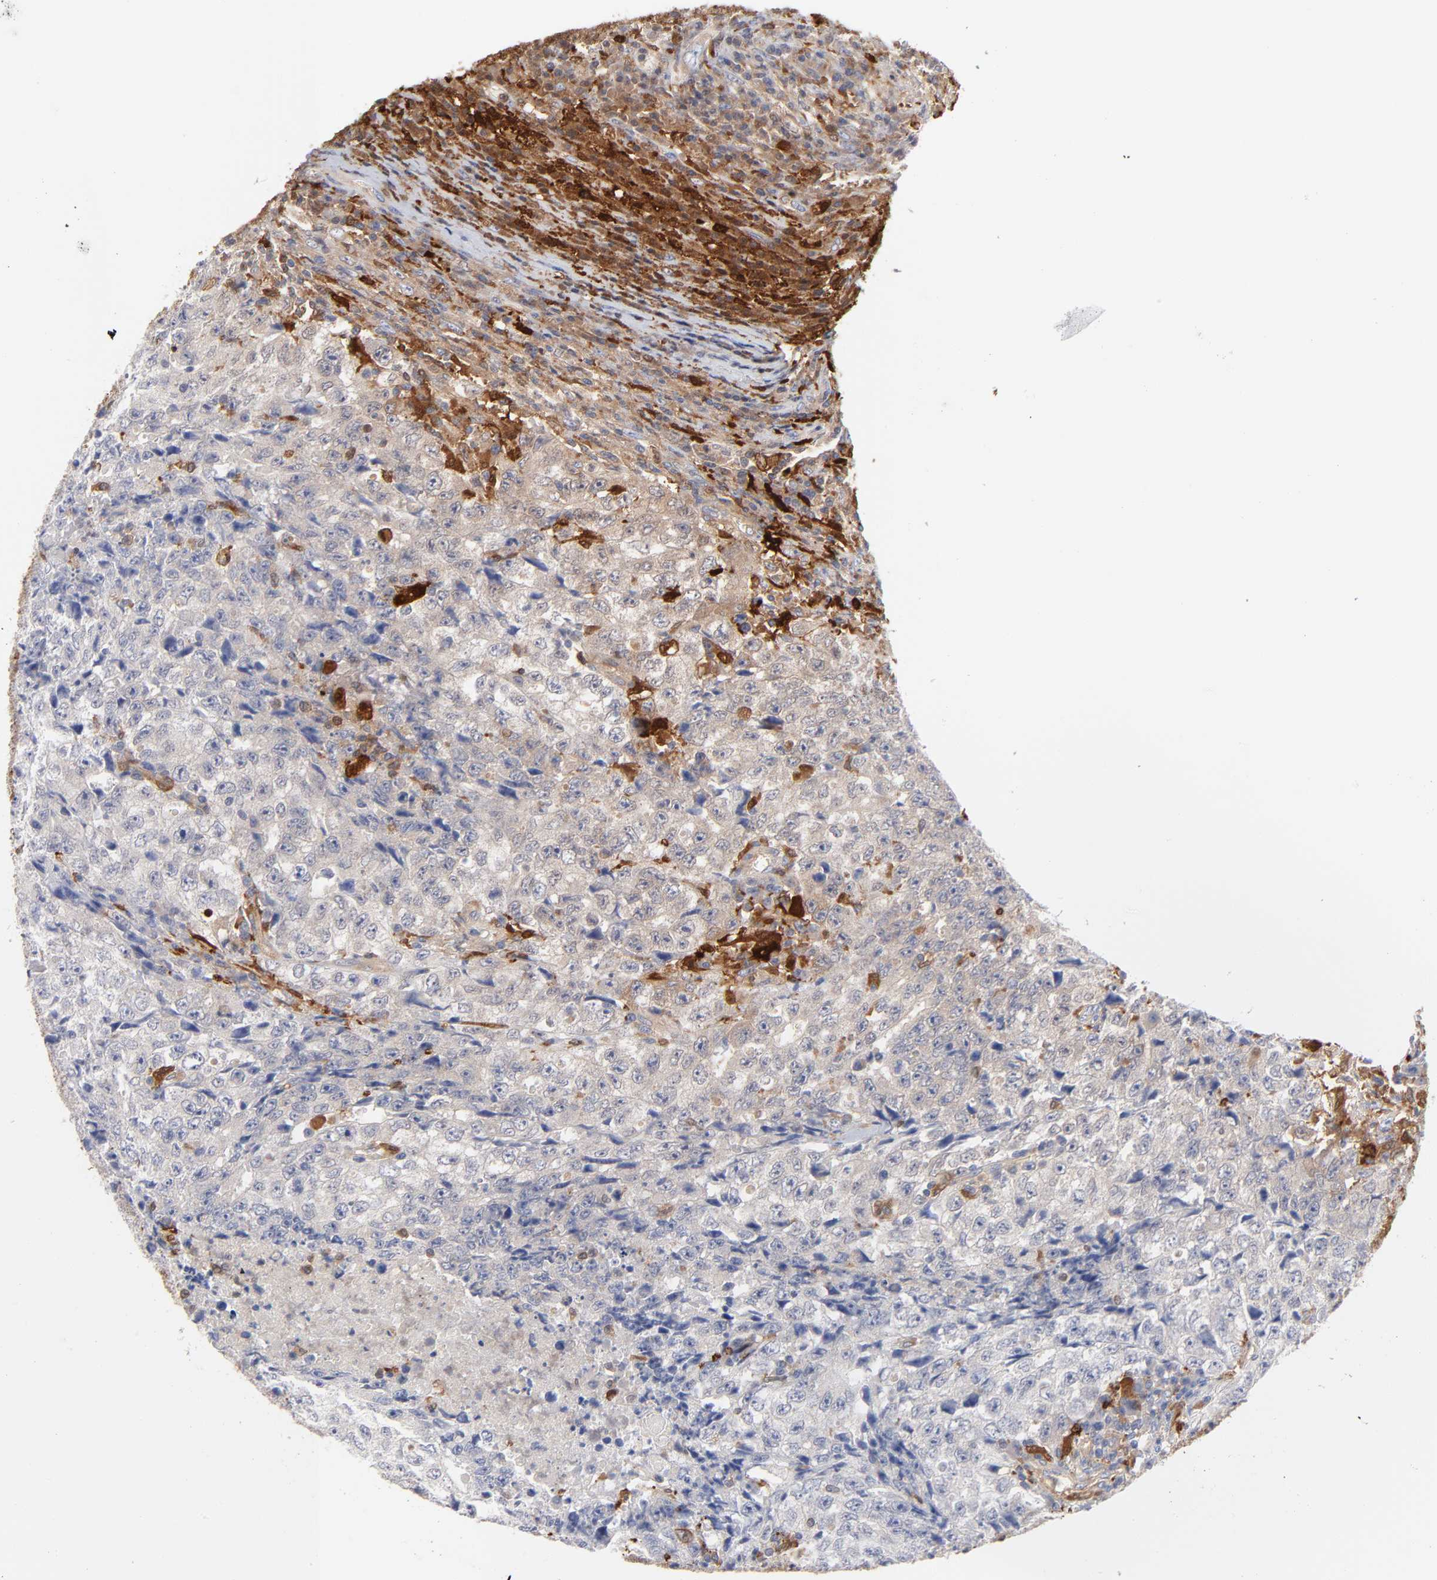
{"staining": {"intensity": "negative", "quantity": "none", "location": "none"}, "tissue": "testis cancer", "cell_type": "Tumor cells", "image_type": "cancer", "snomed": [{"axis": "morphology", "description": "Necrosis, NOS"}, {"axis": "morphology", "description": "Carcinoma, Embryonal, NOS"}, {"axis": "topography", "description": "Testis"}], "caption": "IHC histopathology image of testis cancer (embryonal carcinoma) stained for a protein (brown), which demonstrates no expression in tumor cells. Nuclei are stained in blue.", "gene": "IFIT2", "patient": {"sex": "male", "age": 19}}